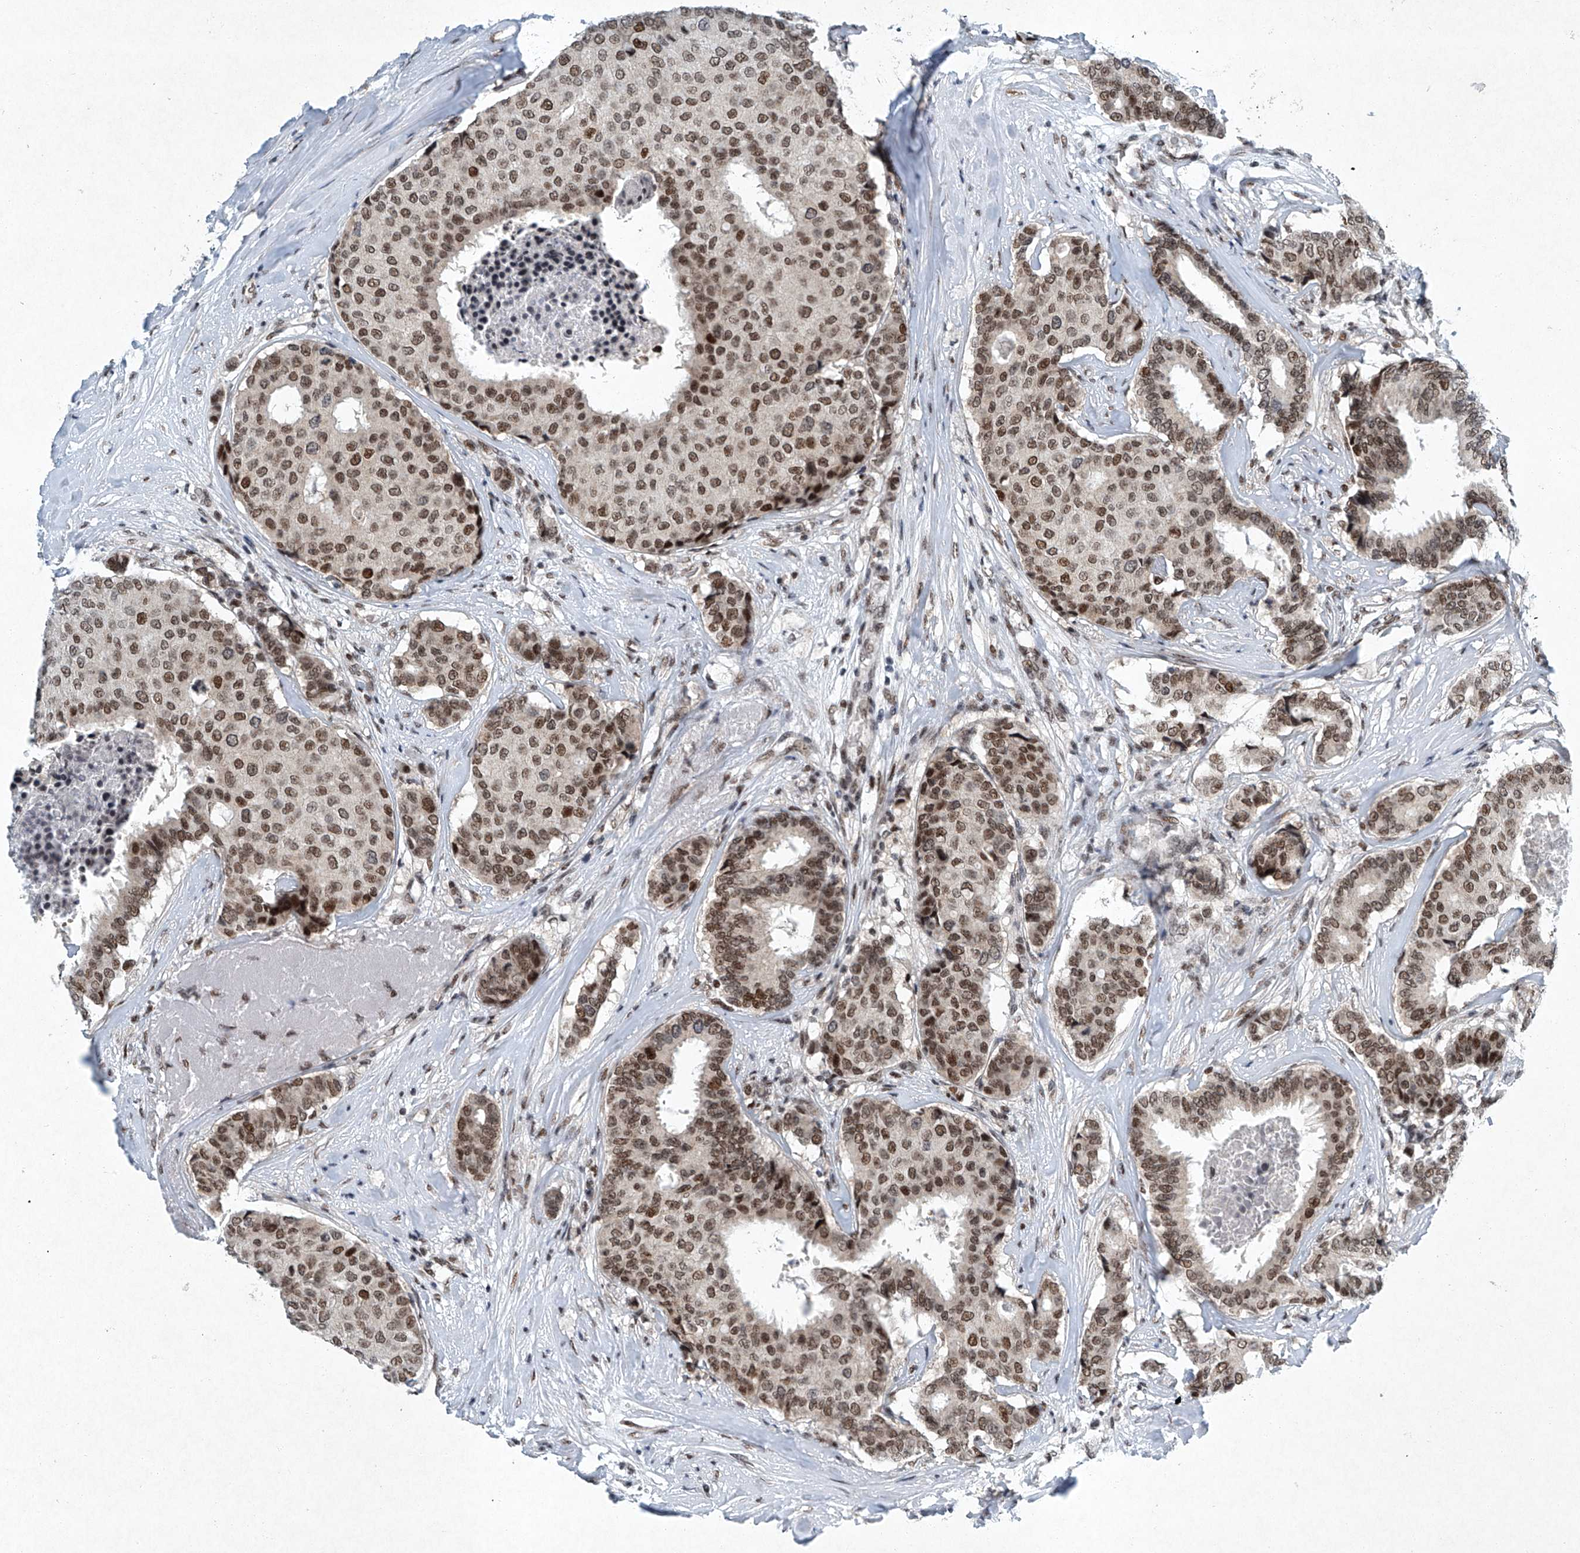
{"staining": {"intensity": "moderate", "quantity": ">75%", "location": "nuclear"}, "tissue": "breast cancer", "cell_type": "Tumor cells", "image_type": "cancer", "snomed": [{"axis": "morphology", "description": "Duct carcinoma"}, {"axis": "topography", "description": "Breast"}], "caption": "Human breast cancer stained with a brown dye displays moderate nuclear positive positivity in approximately >75% of tumor cells.", "gene": "TFDP1", "patient": {"sex": "female", "age": 75}}